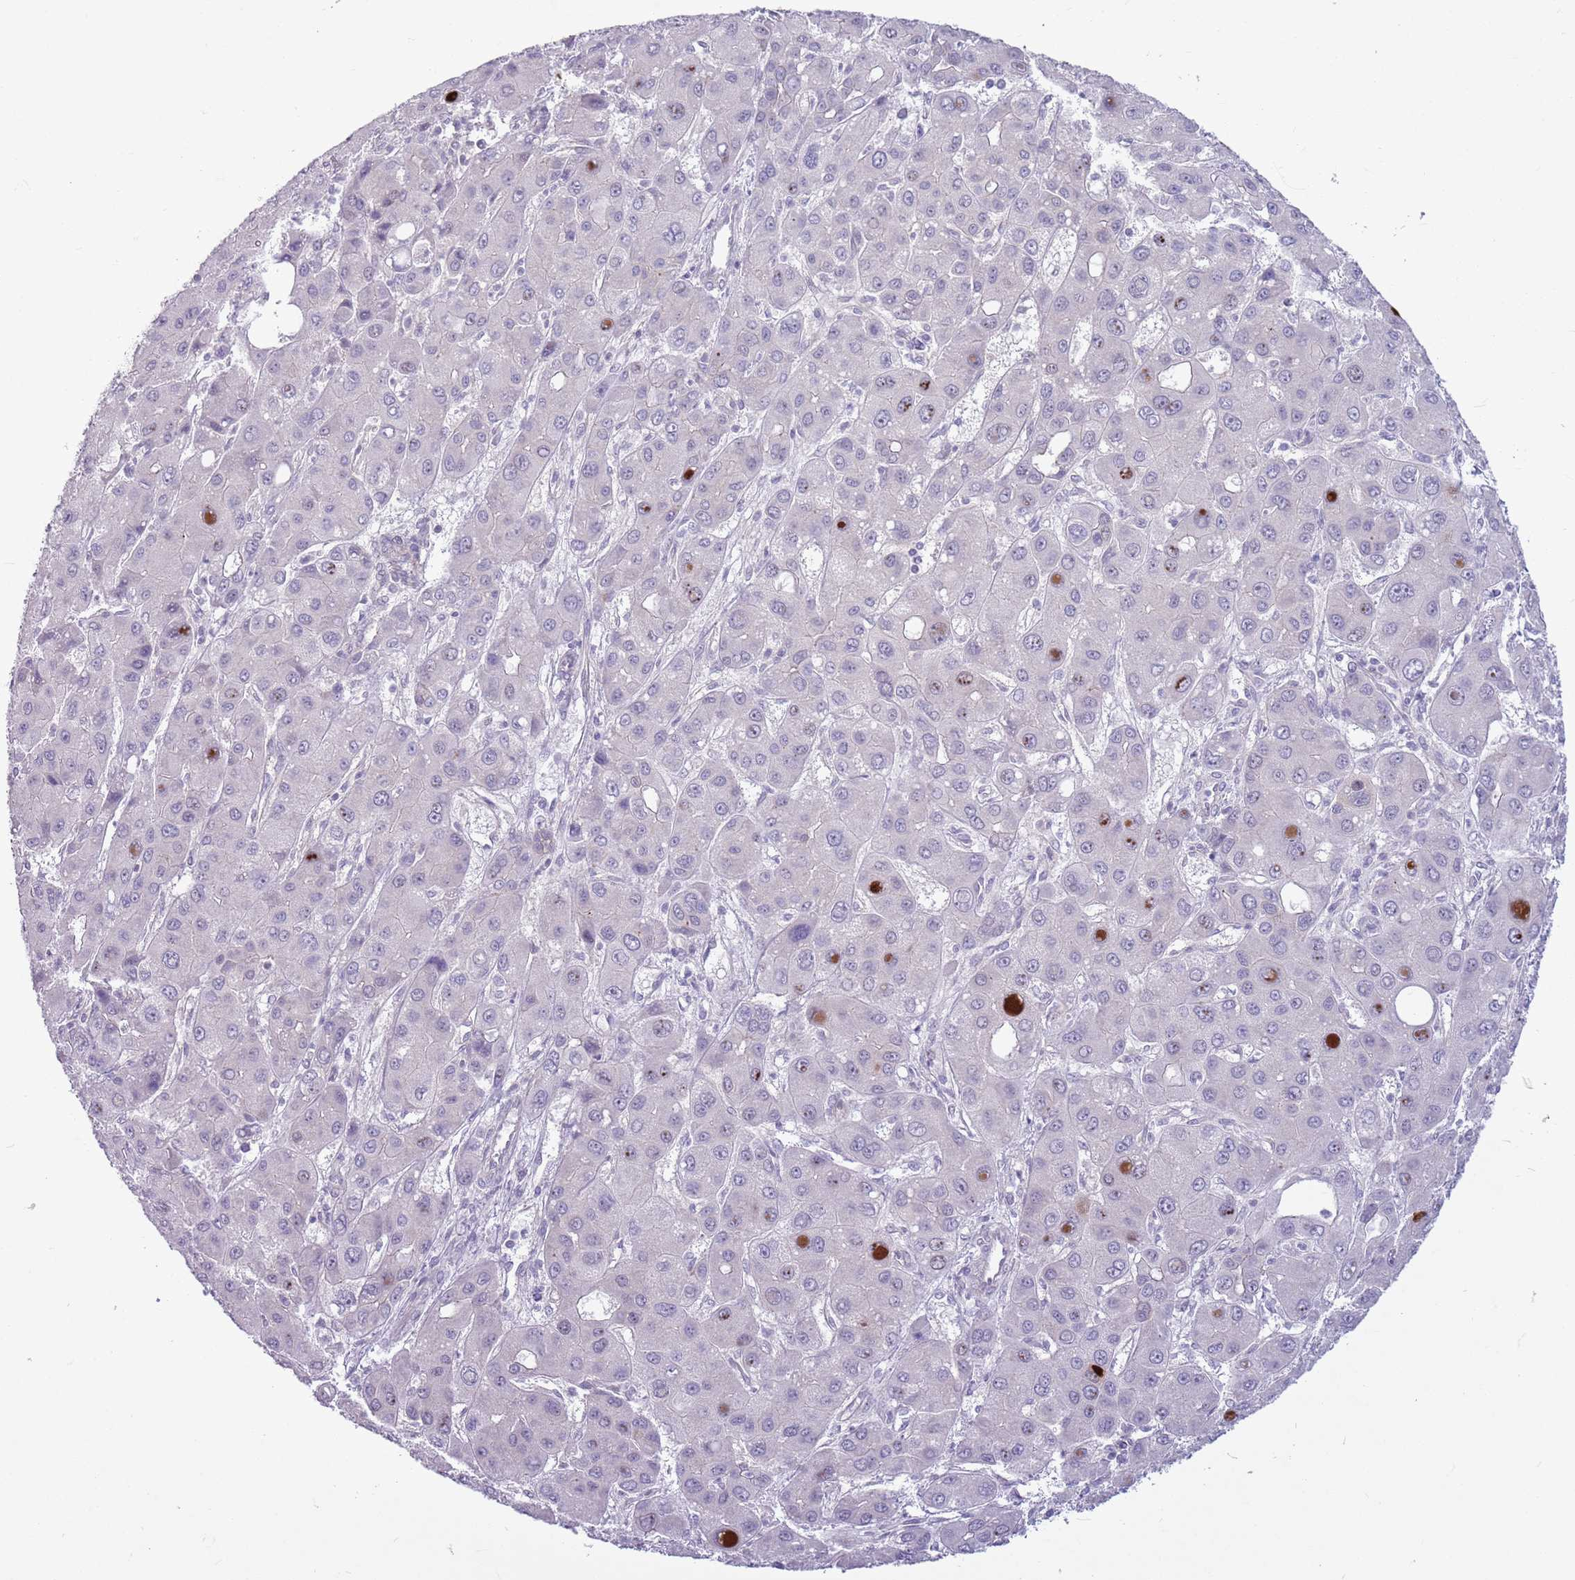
{"staining": {"intensity": "negative", "quantity": "none", "location": "none"}, "tissue": "liver cancer", "cell_type": "Tumor cells", "image_type": "cancer", "snomed": [{"axis": "morphology", "description": "Carcinoma, Hepatocellular, NOS"}, {"axis": "topography", "description": "Liver"}], "caption": "IHC photomicrograph of neoplastic tissue: human liver cancer (hepatocellular carcinoma) stained with DAB reveals no significant protein expression in tumor cells. Brightfield microscopy of IHC stained with DAB (3,3'-diaminobenzidine) (brown) and hematoxylin (blue), captured at high magnification.", "gene": "PARP8", "patient": {"sex": "male", "age": 55}}